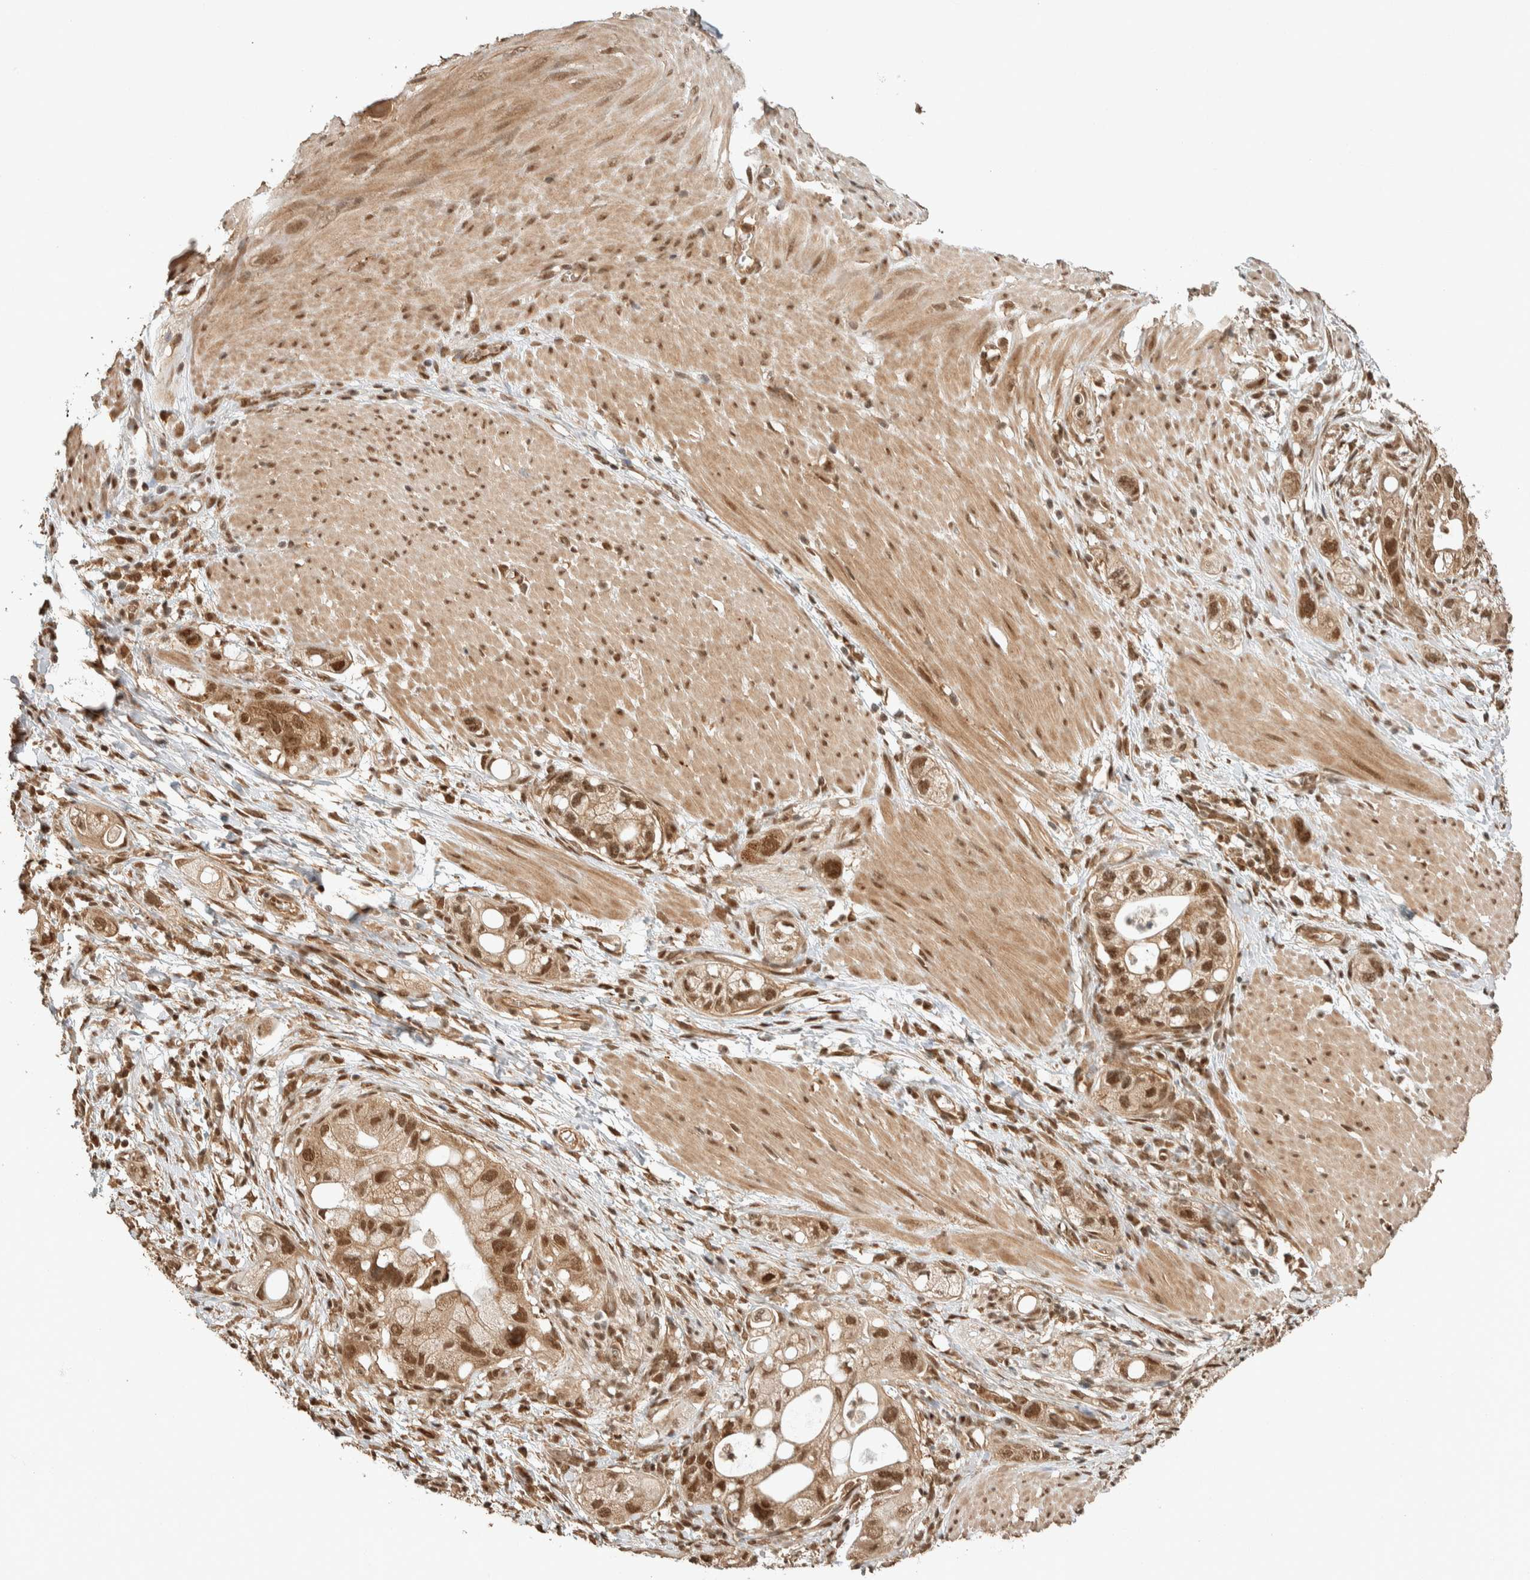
{"staining": {"intensity": "moderate", "quantity": ">75%", "location": "cytoplasmic/membranous,nuclear"}, "tissue": "stomach cancer", "cell_type": "Tumor cells", "image_type": "cancer", "snomed": [{"axis": "morphology", "description": "Adenocarcinoma, NOS"}, {"axis": "topography", "description": "Stomach"}, {"axis": "topography", "description": "Stomach, lower"}], "caption": "There is medium levels of moderate cytoplasmic/membranous and nuclear expression in tumor cells of stomach cancer, as demonstrated by immunohistochemical staining (brown color).", "gene": "ZBTB2", "patient": {"sex": "female", "age": 48}}